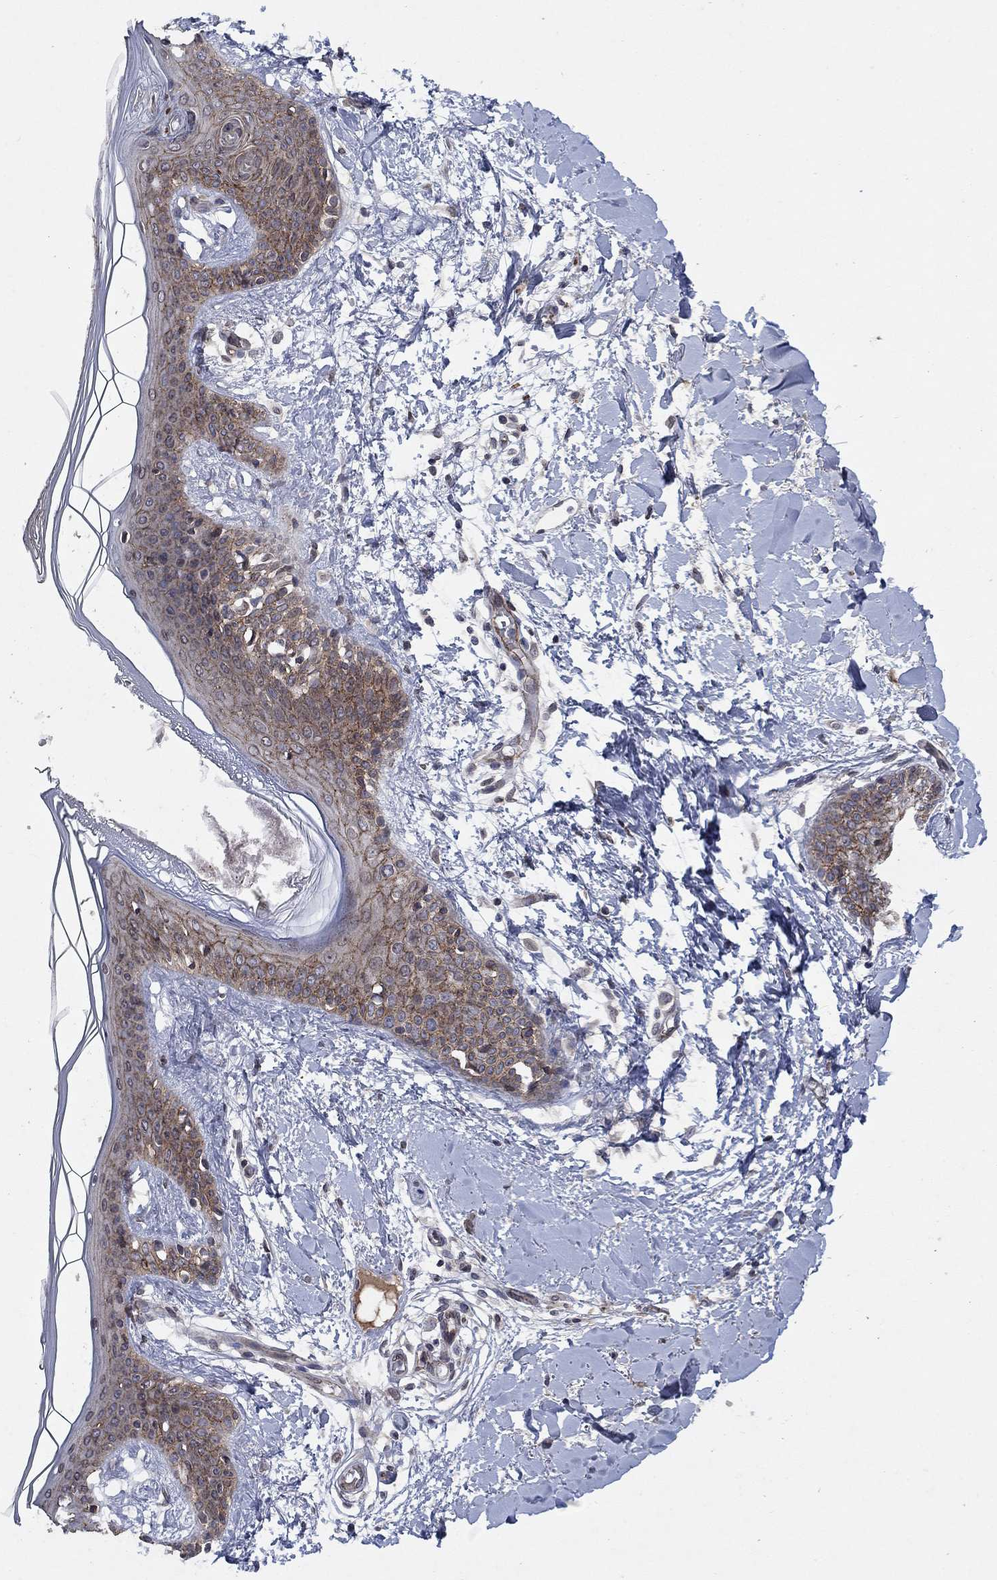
{"staining": {"intensity": "negative", "quantity": "none", "location": "none"}, "tissue": "skin", "cell_type": "Fibroblasts", "image_type": "normal", "snomed": [{"axis": "morphology", "description": "Normal tissue, NOS"}, {"axis": "topography", "description": "Skin"}], "caption": "Immunohistochemistry (IHC) micrograph of unremarkable skin stained for a protein (brown), which demonstrates no positivity in fibroblasts. (Brightfield microscopy of DAB immunohistochemistry at high magnification).", "gene": "EMC9", "patient": {"sex": "female", "age": 34}}